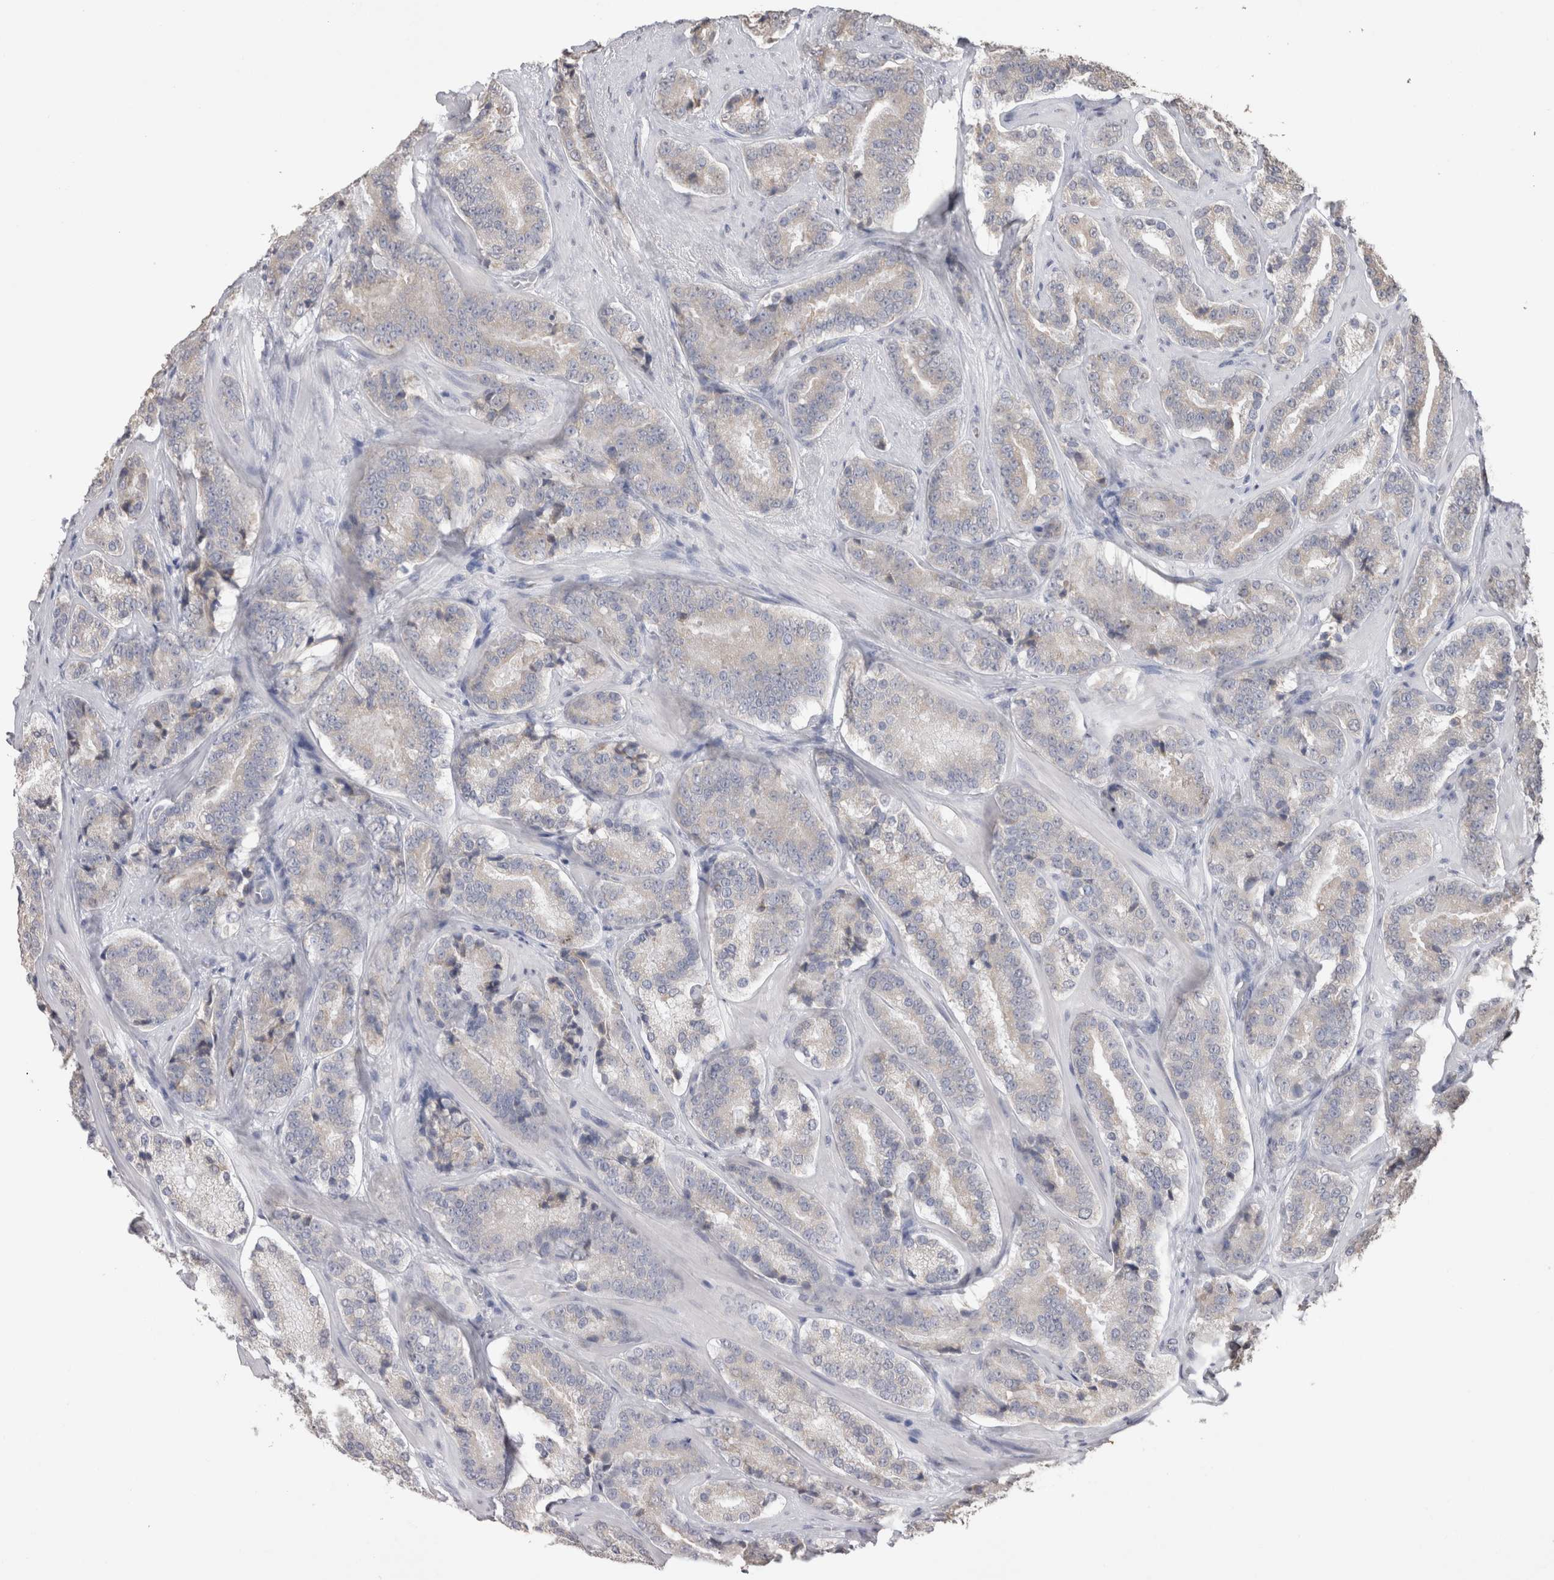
{"staining": {"intensity": "negative", "quantity": "none", "location": "none"}, "tissue": "prostate cancer", "cell_type": "Tumor cells", "image_type": "cancer", "snomed": [{"axis": "morphology", "description": "Adenocarcinoma, High grade"}, {"axis": "topography", "description": "Prostate"}], "caption": "Tumor cells are negative for brown protein staining in prostate cancer (adenocarcinoma (high-grade)).", "gene": "NOMO1", "patient": {"sex": "male", "age": 60}}